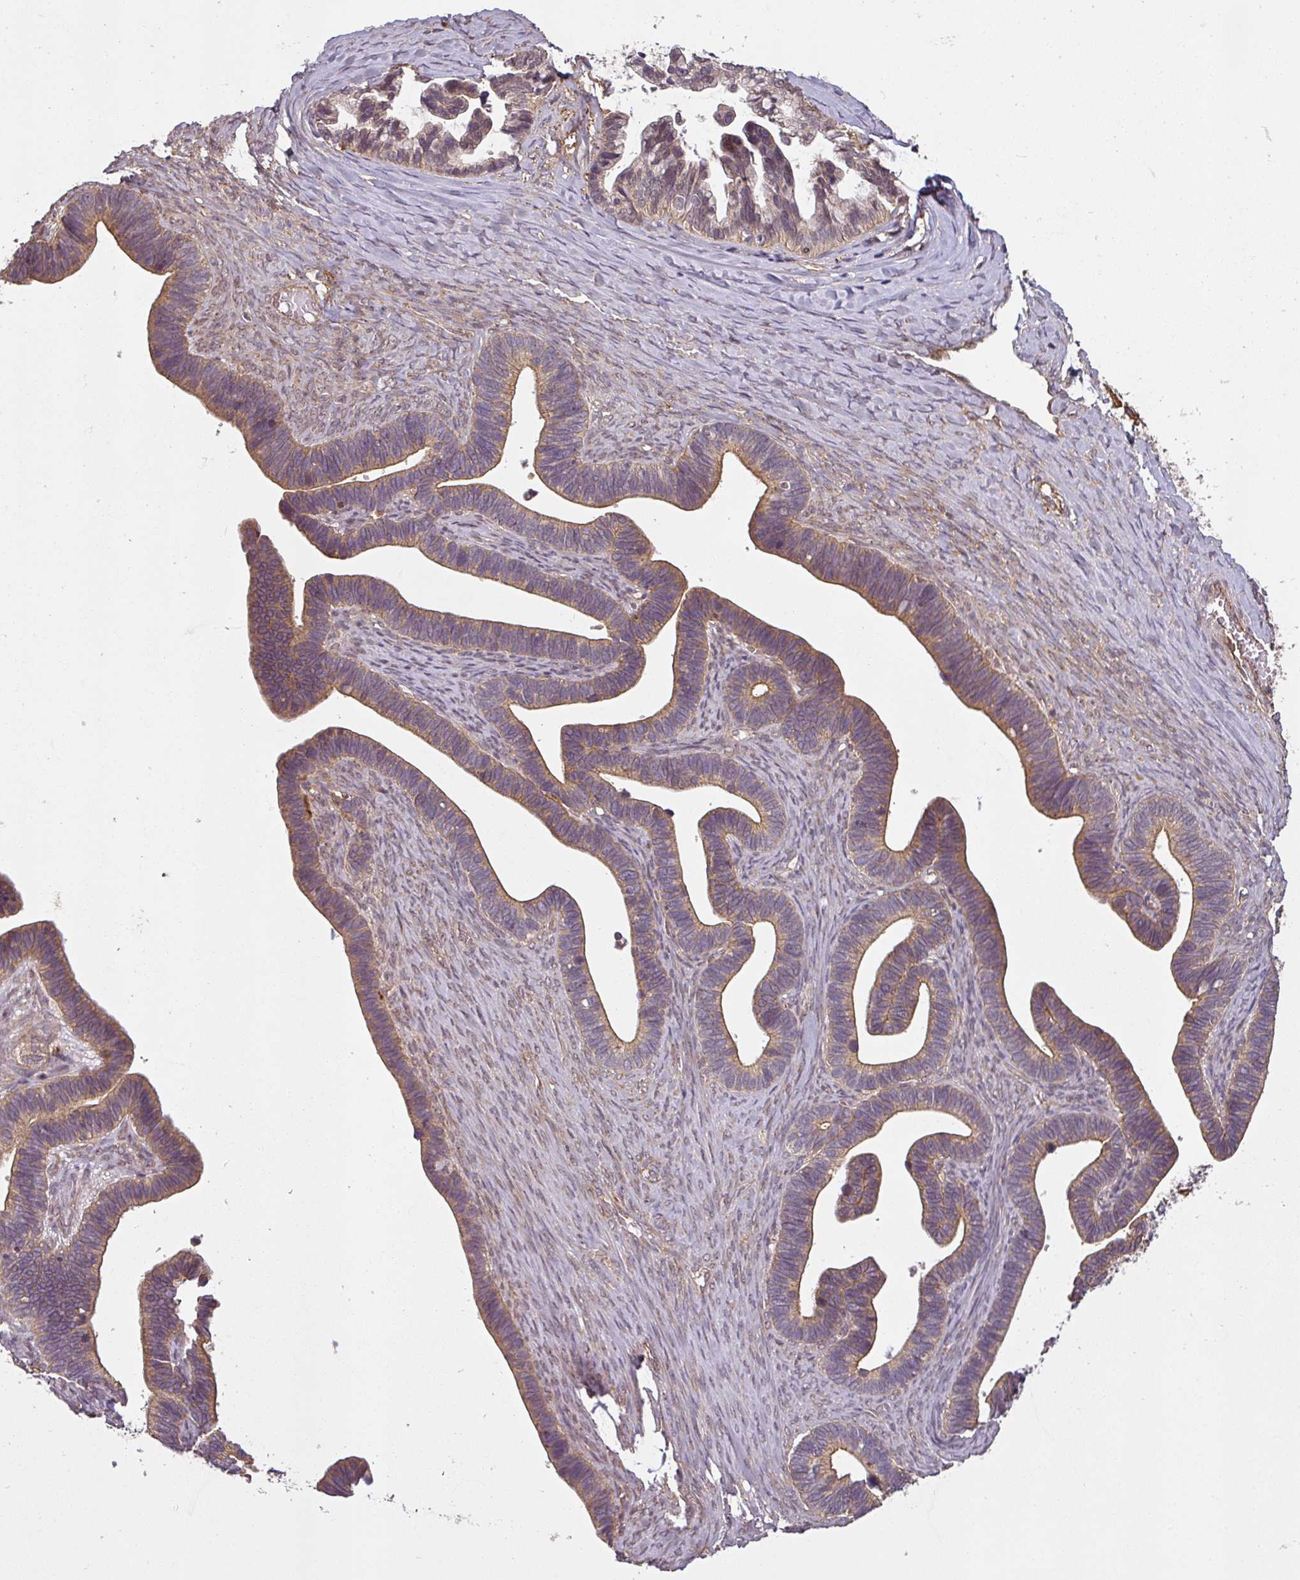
{"staining": {"intensity": "weak", "quantity": ">75%", "location": "cytoplasmic/membranous"}, "tissue": "ovarian cancer", "cell_type": "Tumor cells", "image_type": "cancer", "snomed": [{"axis": "morphology", "description": "Cystadenocarcinoma, serous, NOS"}, {"axis": "topography", "description": "Ovary"}], "caption": "Ovarian serous cystadenocarcinoma stained with a protein marker reveals weak staining in tumor cells.", "gene": "DIMT1", "patient": {"sex": "female", "age": 56}}